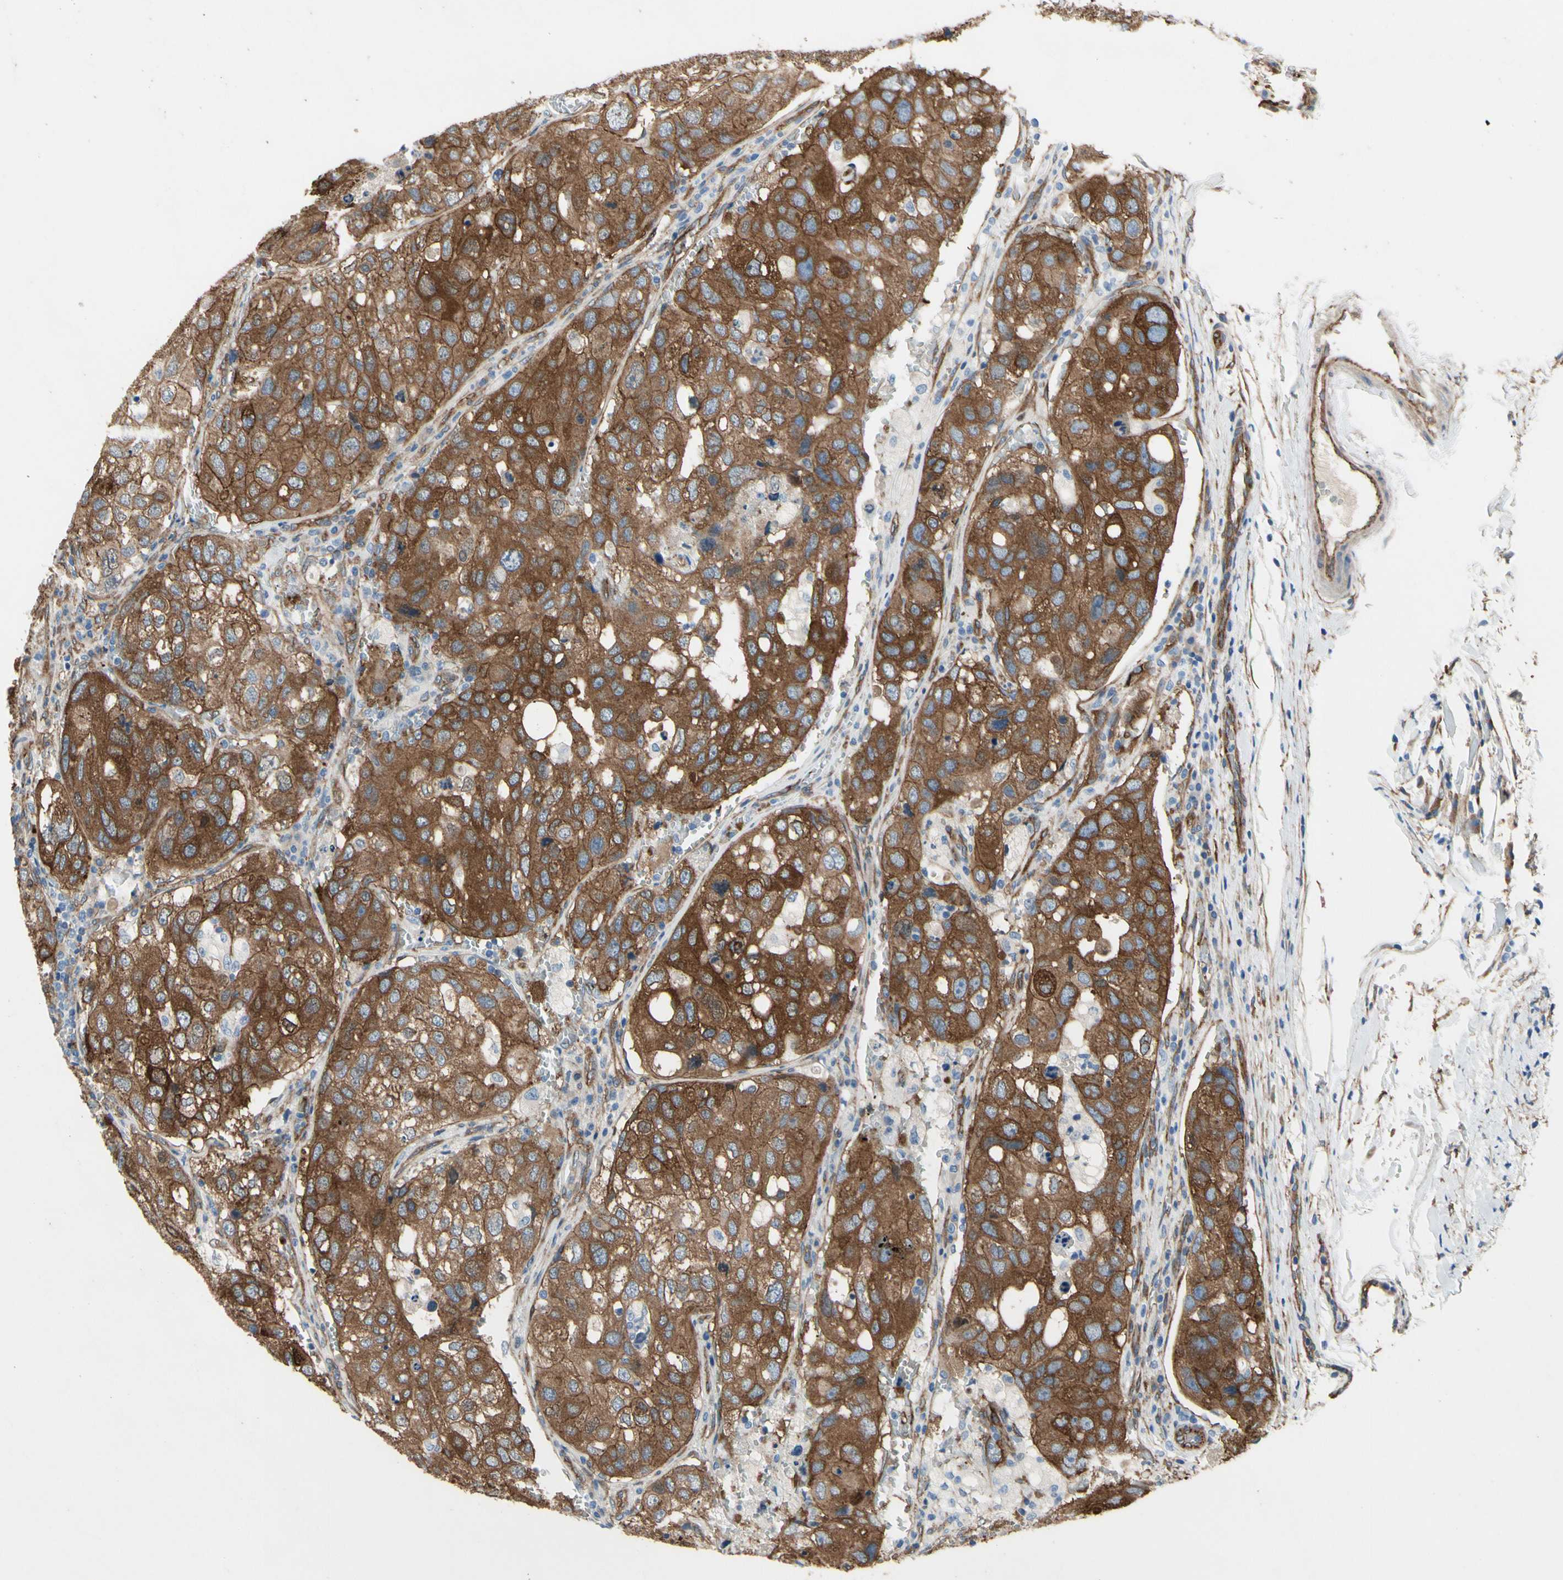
{"staining": {"intensity": "strong", "quantity": ">75%", "location": "cytoplasmic/membranous,nuclear"}, "tissue": "urothelial cancer", "cell_type": "Tumor cells", "image_type": "cancer", "snomed": [{"axis": "morphology", "description": "Urothelial carcinoma, High grade"}, {"axis": "topography", "description": "Lymph node"}, {"axis": "topography", "description": "Urinary bladder"}], "caption": "Brown immunohistochemical staining in urothelial cancer shows strong cytoplasmic/membranous and nuclear staining in about >75% of tumor cells. The staining was performed using DAB (3,3'-diaminobenzidine), with brown indicating positive protein expression. Nuclei are stained blue with hematoxylin.", "gene": "CTTNBP2", "patient": {"sex": "male", "age": 51}}